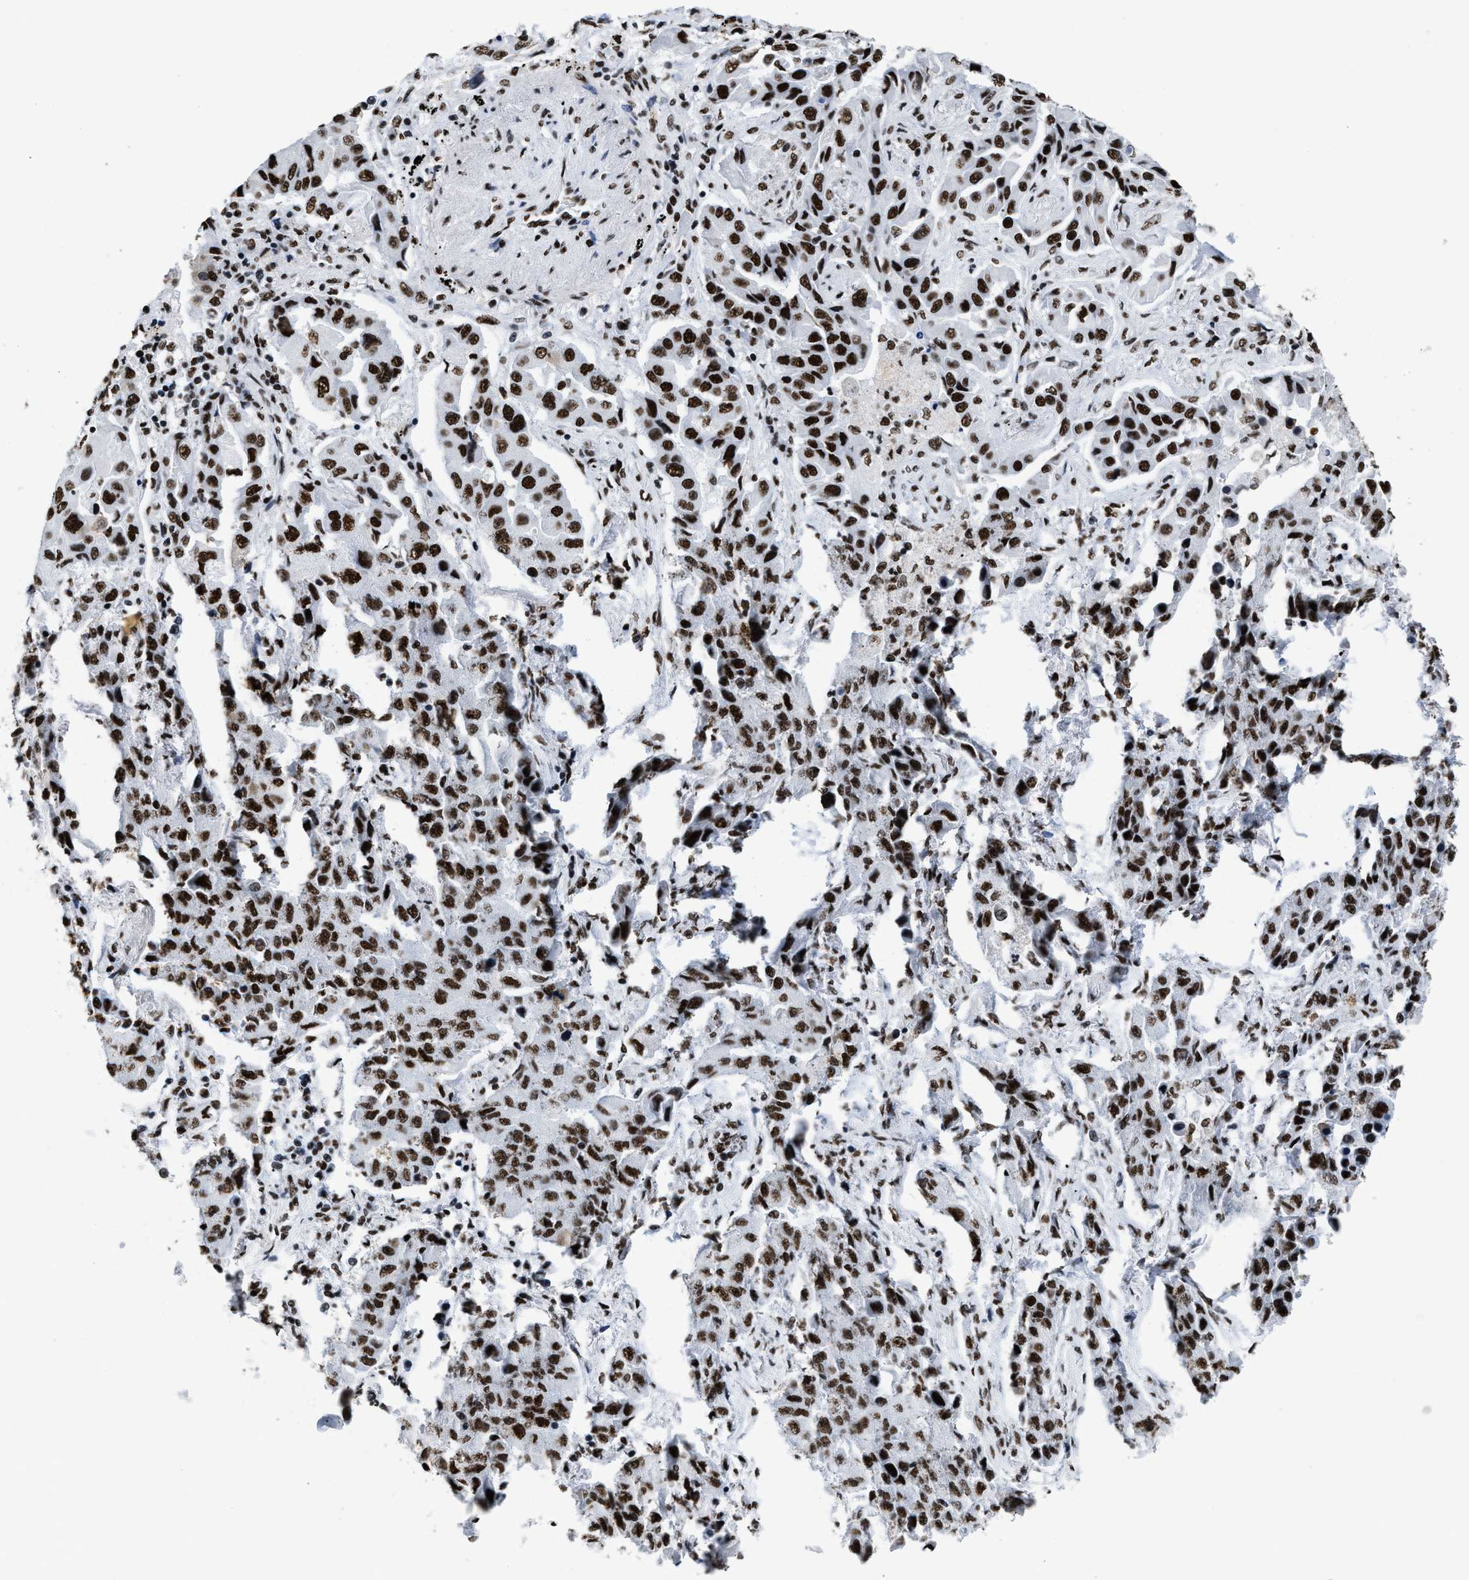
{"staining": {"intensity": "strong", "quantity": ">75%", "location": "nuclear"}, "tissue": "lung cancer", "cell_type": "Tumor cells", "image_type": "cancer", "snomed": [{"axis": "morphology", "description": "Adenocarcinoma, NOS"}, {"axis": "topography", "description": "Lung"}], "caption": "Tumor cells show high levels of strong nuclear positivity in about >75% of cells in human lung cancer.", "gene": "SMARCC2", "patient": {"sex": "female", "age": 65}}